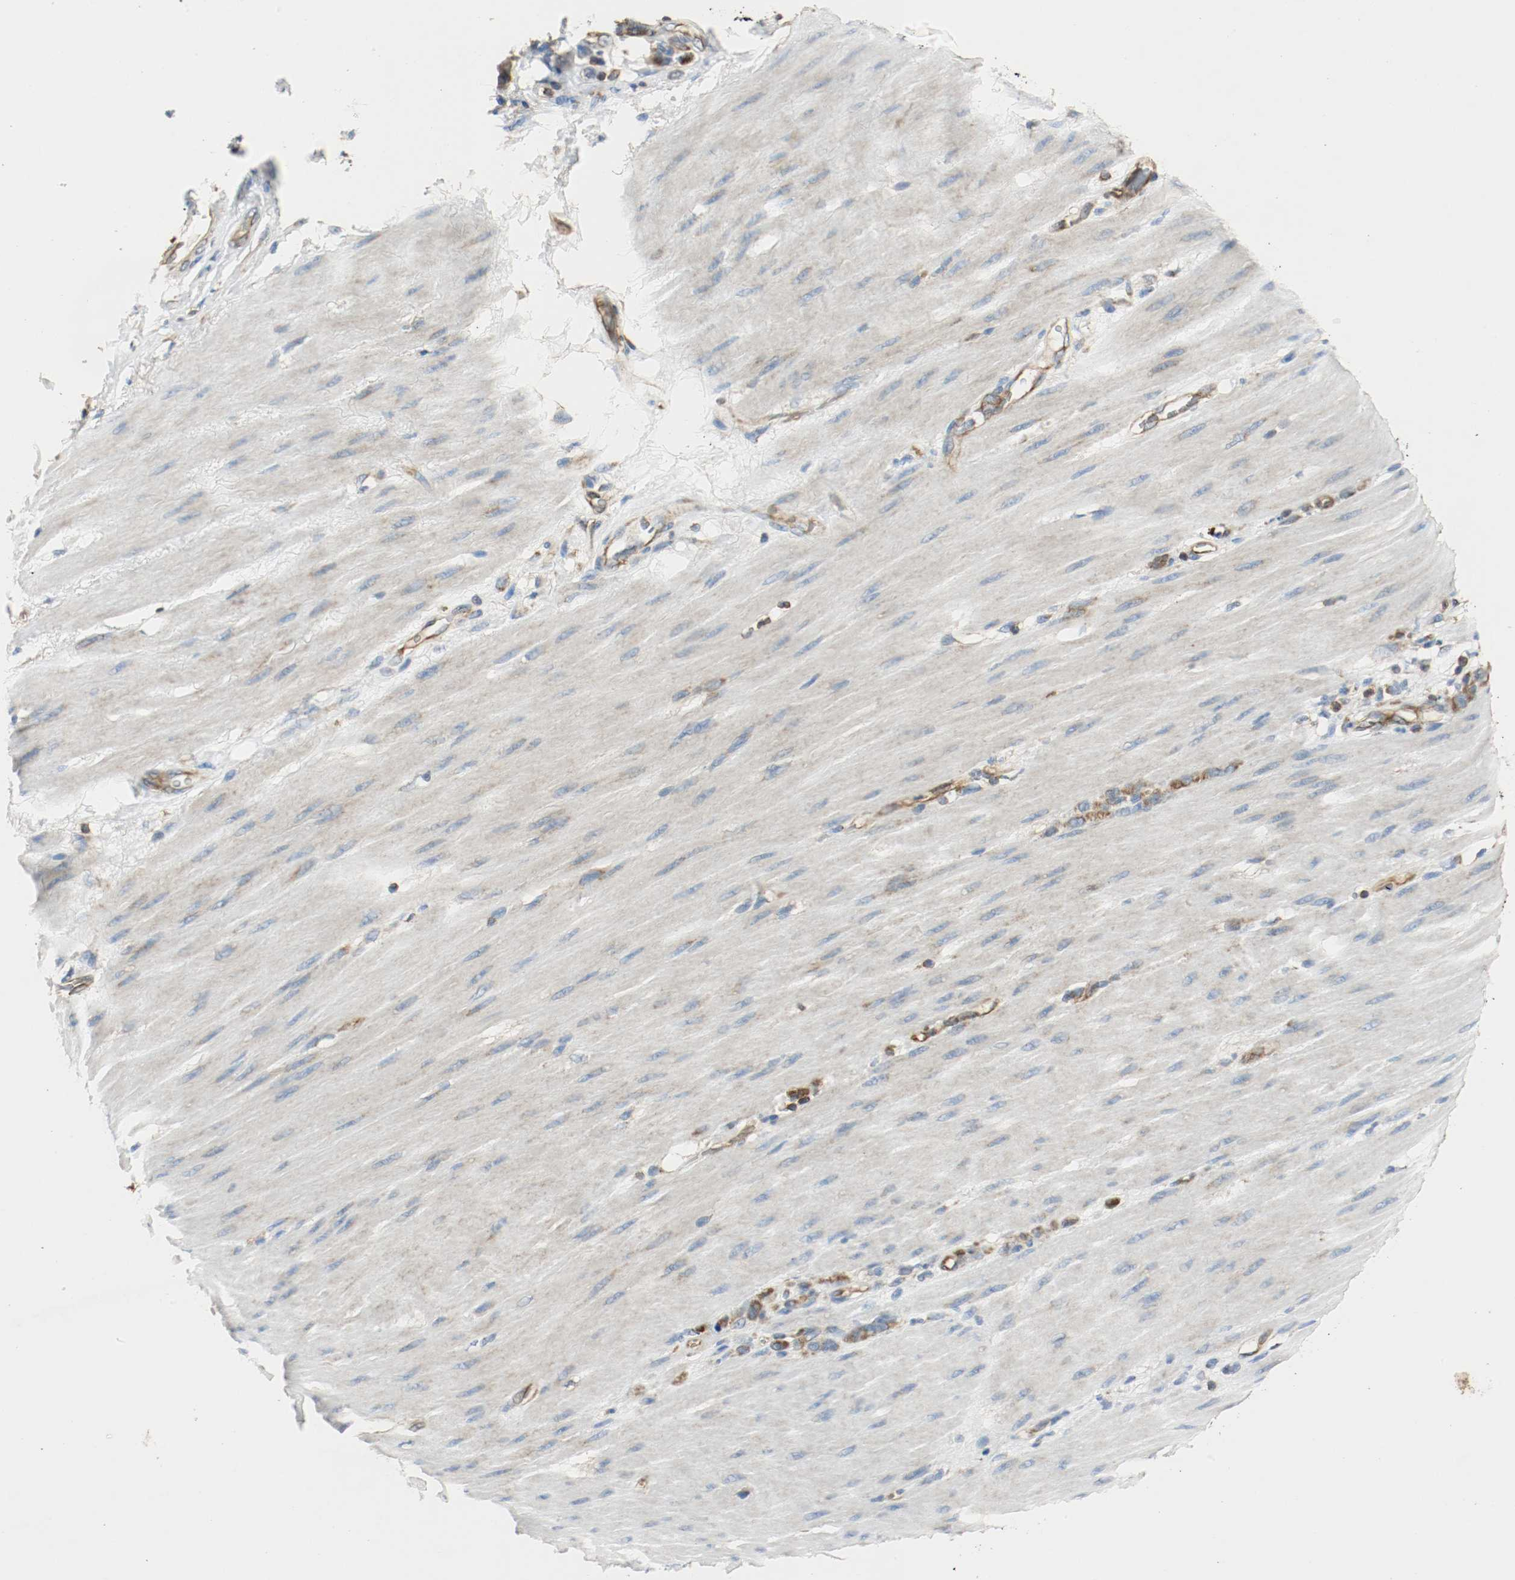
{"staining": {"intensity": "strong", "quantity": ">75%", "location": "cytoplasmic/membranous"}, "tissue": "stomach cancer", "cell_type": "Tumor cells", "image_type": "cancer", "snomed": [{"axis": "morphology", "description": "Adenocarcinoma, NOS"}, {"axis": "topography", "description": "Stomach"}], "caption": "Stomach adenocarcinoma stained with IHC shows strong cytoplasmic/membranous staining in approximately >75% of tumor cells.", "gene": "PLCG1", "patient": {"sex": "male", "age": 82}}